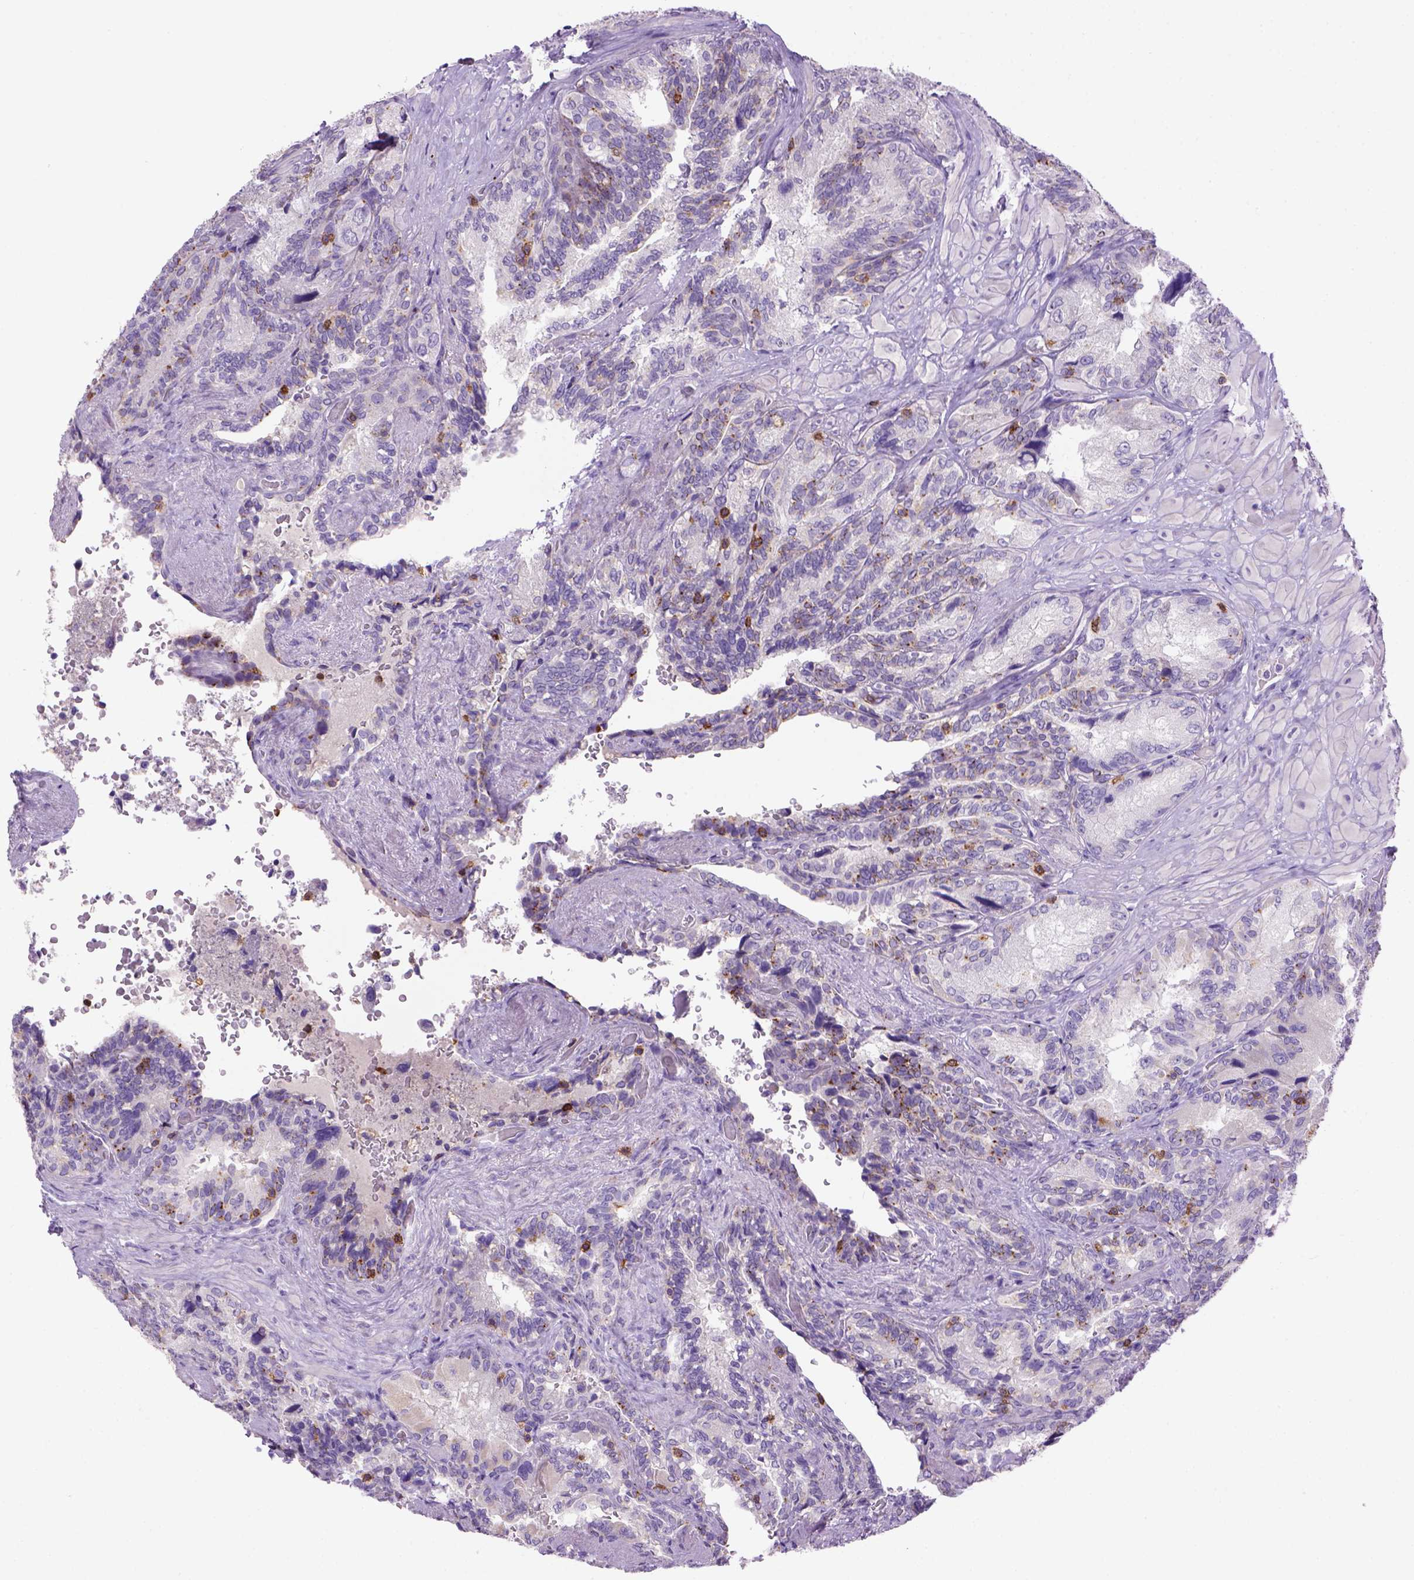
{"staining": {"intensity": "negative", "quantity": "none", "location": "none"}, "tissue": "seminal vesicle", "cell_type": "Glandular cells", "image_type": "normal", "snomed": [{"axis": "morphology", "description": "Normal tissue, NOS"}, {"axis": "topography", "description": "Seminal veicle"}], "caption": "Immunohistochemical staining of unremarkable seminal vesicle reveals no significant staining in glandular cells.", "gene": "CD3E", "patient": {"sex": "male", "age": 69}}